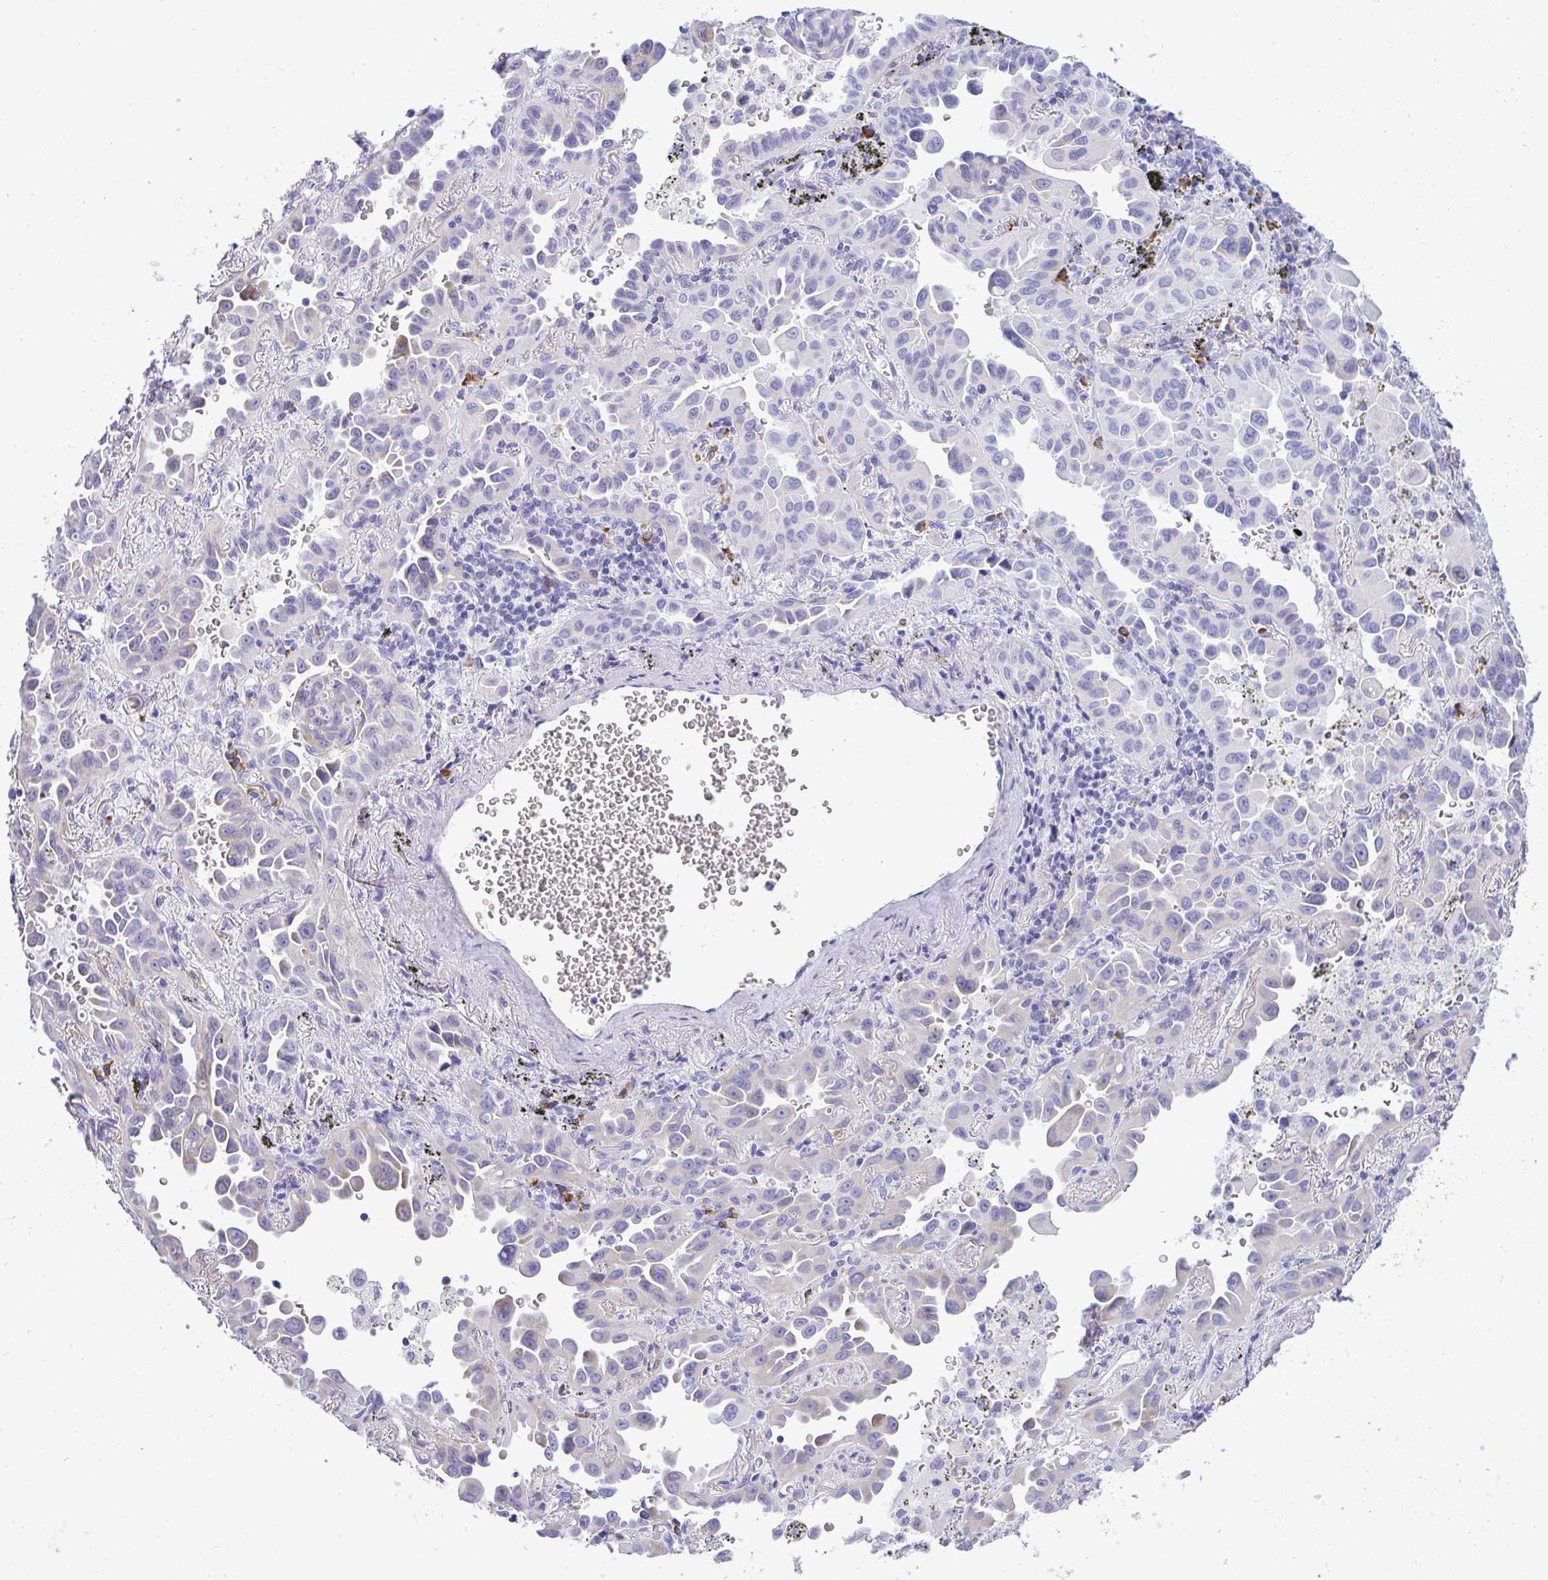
{"staining": {"intensity": "negative", "quantity": "none", "location": "none"}, "tissue": "lung cancer", "cell_type": "Tumor cells", "image_type": "cancer", "snomed": [{"axis": "morphology", "description": "Adenocarcinoma, NOS"}, {"axis": "topography", "description": "Lung"}], "caption": "Immunohistochemistry image of neoplastic tissue: lung cancer stained with DAB exhibits no significant protein staining in tumor cells. (DAB (3,3'-diaminobenzidine) immunohistochemistry visualized using brightfield microscopy, high magnification).", "gene": "PUS7L", "patient": {"sex": "male", "age": 68}}